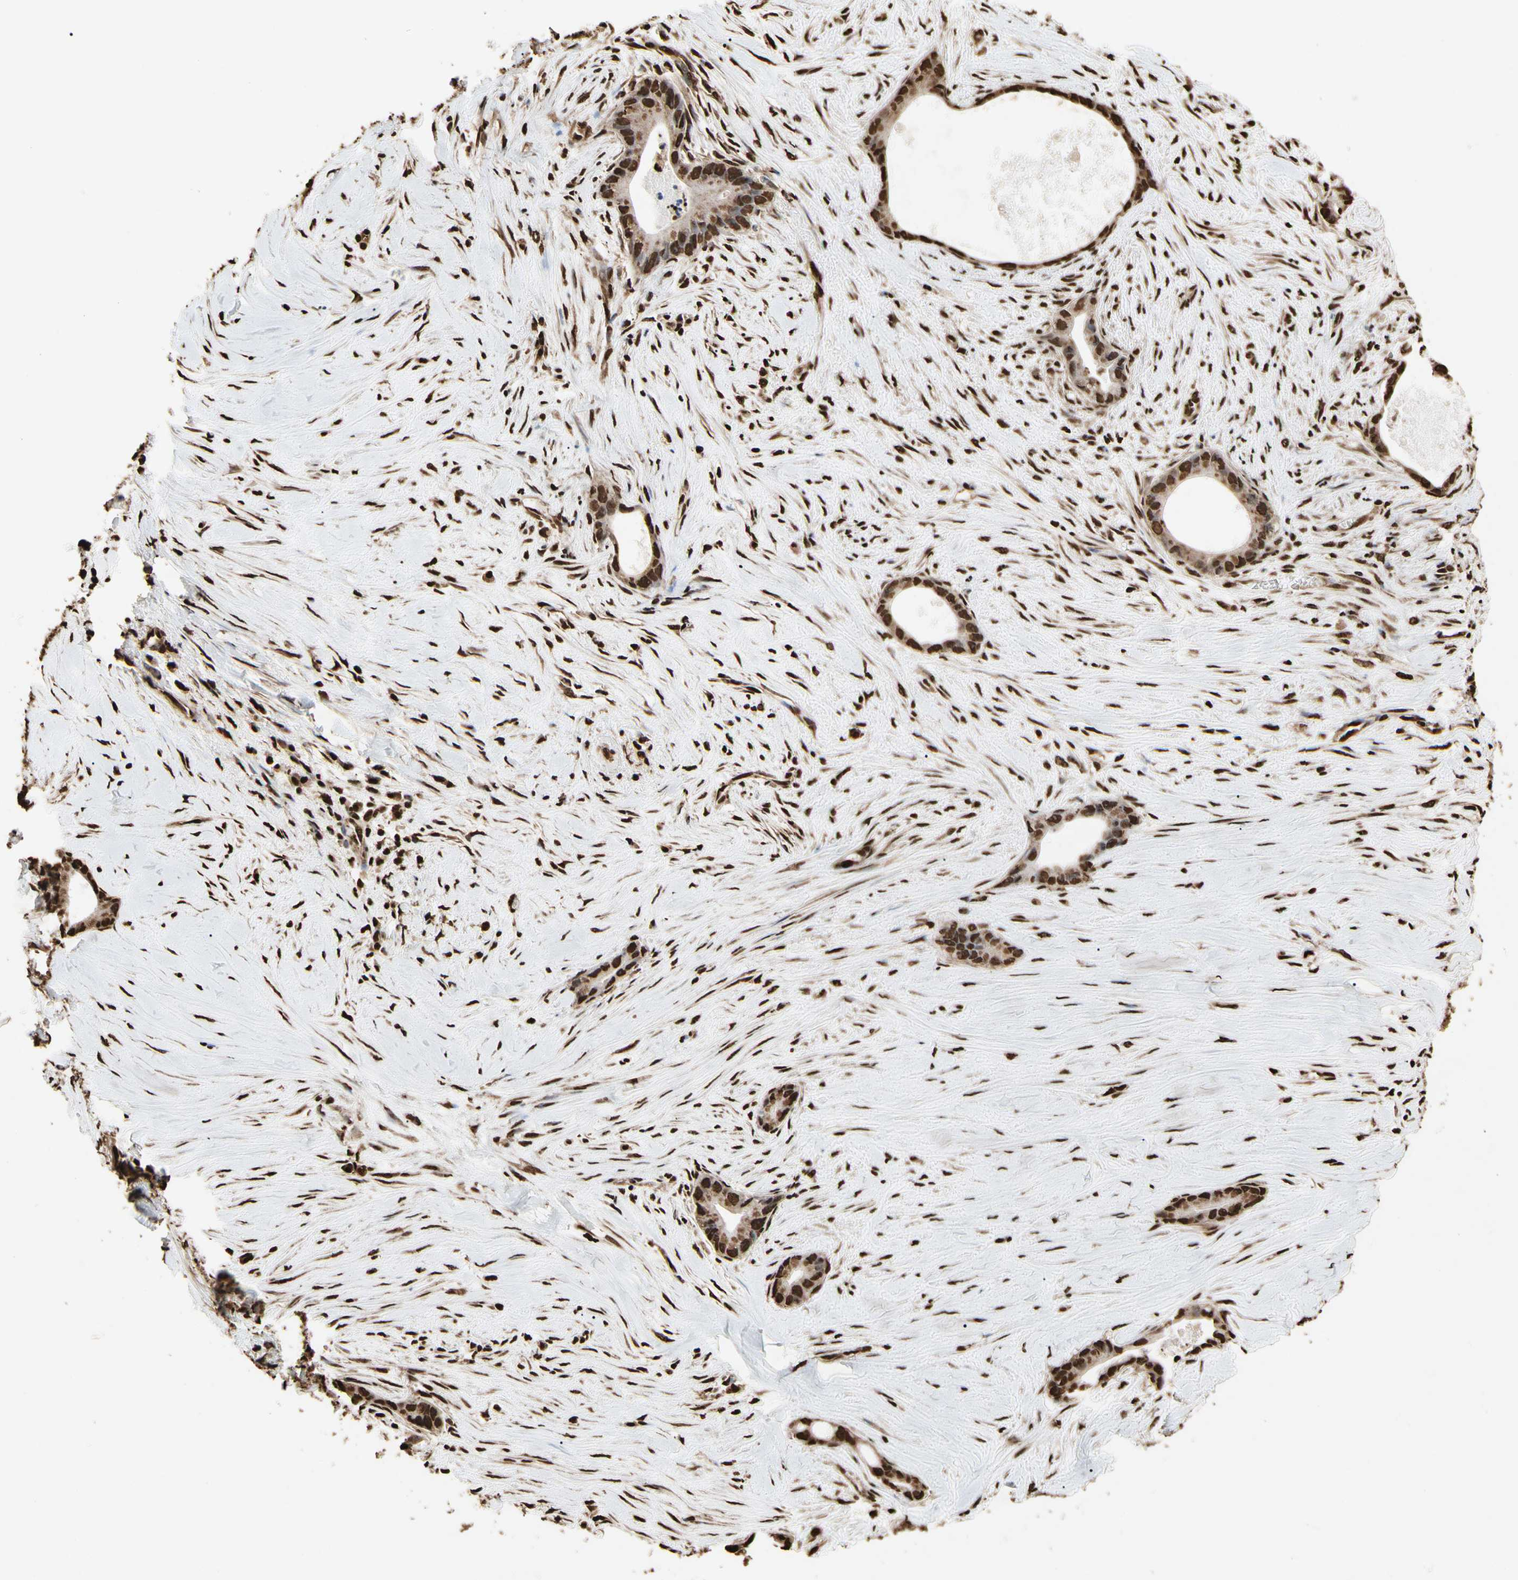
{"staining": {"intensity": "strong", "quantity": ">75%", "location": "nuclear"}, "tissue": "liver cancer", "cell_type": "Tumor cells", "image_type": "cancer", "snomed": [{"axis": "morphology", "description": "Cholangiocarcinoma"}, {"axis": "topography", "description": "Liver"}], "caption": "An immunohistochemistry micrograph of neoplastic tissue is shown. Protein staining in brown shows strong nuclear positivity in liver cancer (cholangiocarcinoma) within tumor cells.", "gene": "HNRNPK", "patient": {"sex": "female", "age": 55}}